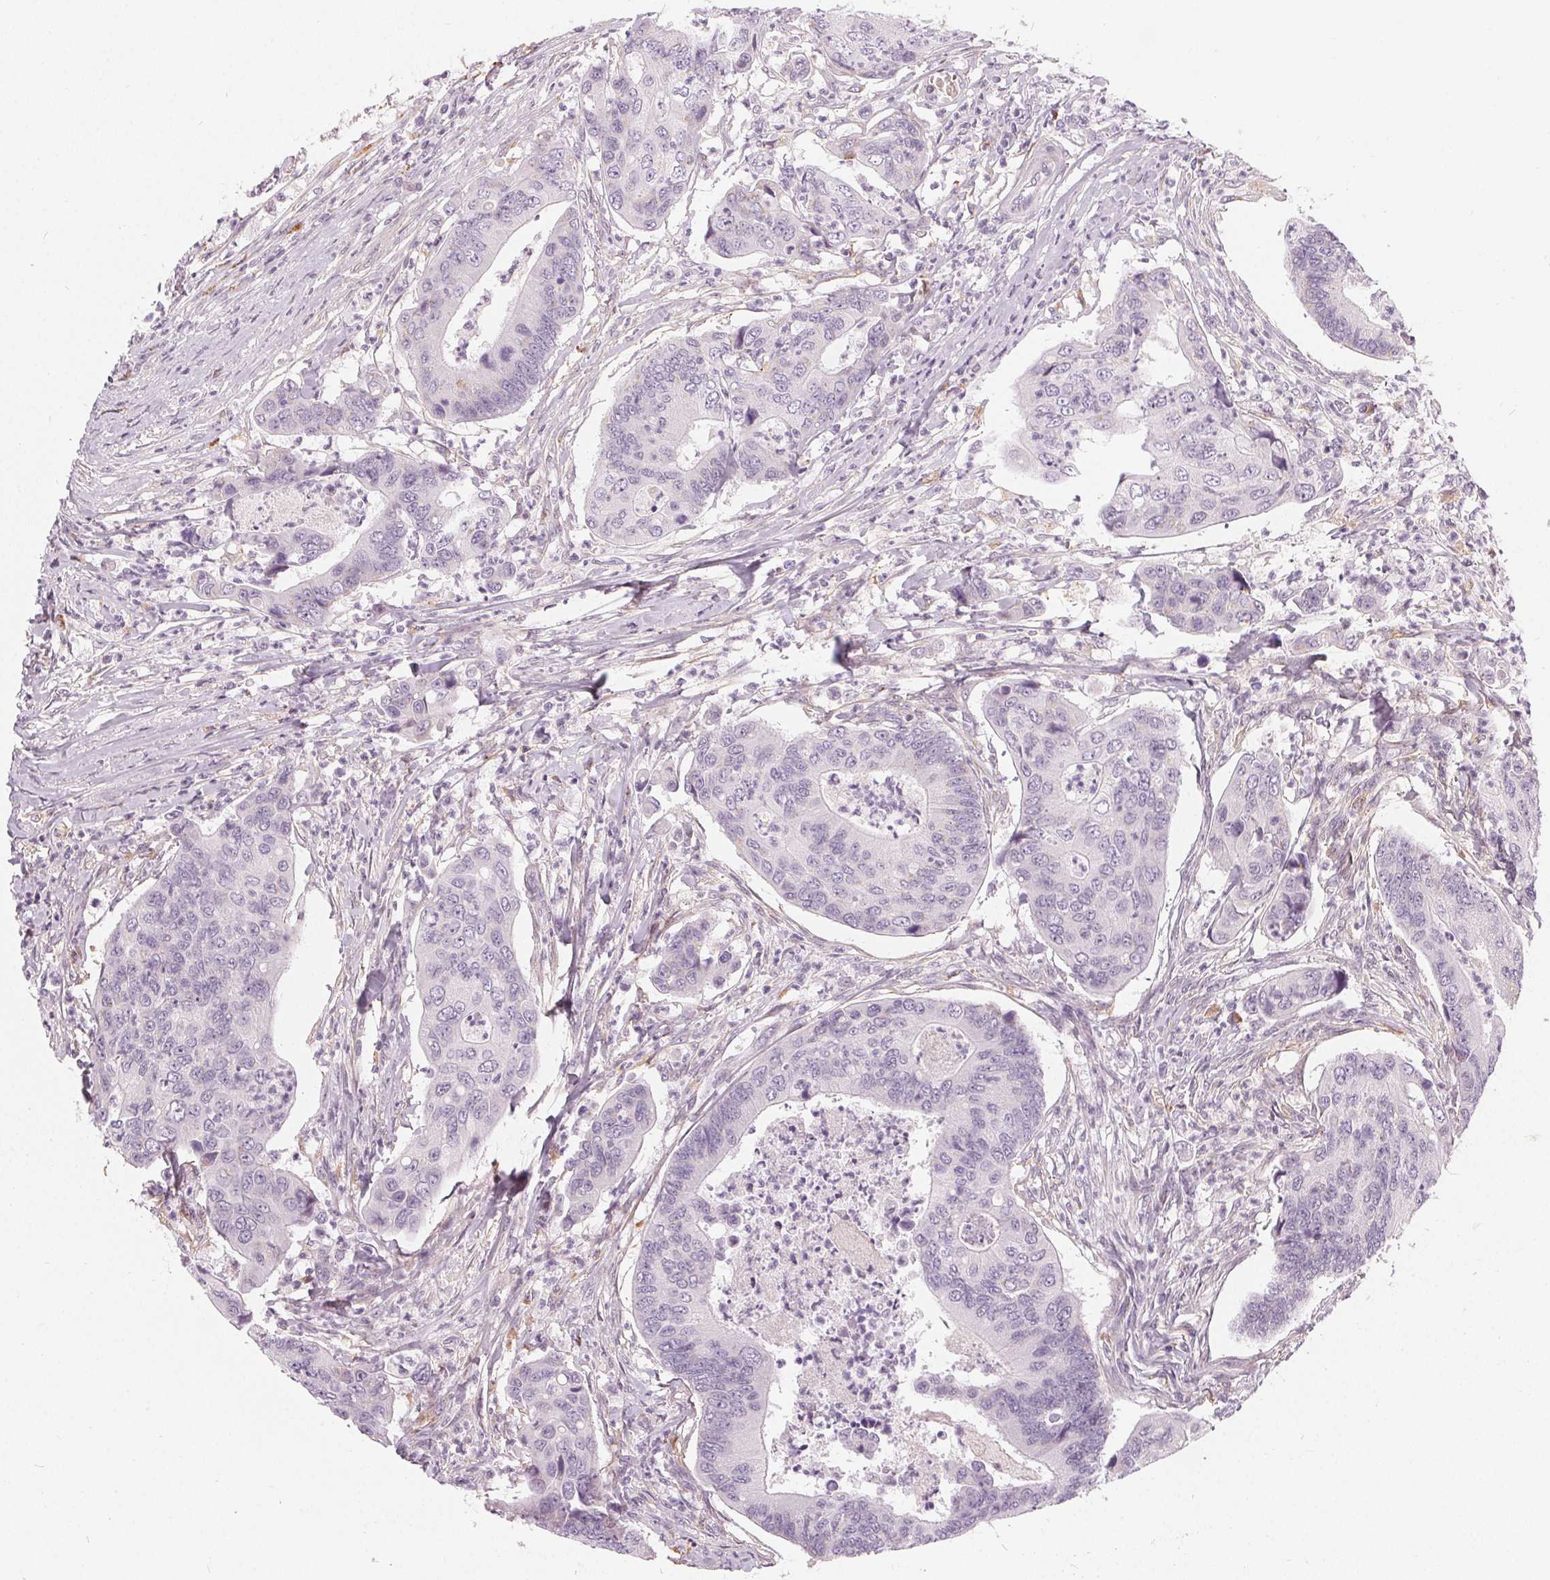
{"staining": {"intensity": "negative", "quantity": "none", "location": "none"}, "tissue": "colorectal cancer", "cell_type": "Tumor cells", "image_type": "cancer", "snomed": [{"axis": "morphology", "description": "Adenocarcinoma, NOS"}, {"axis": "topography", "description": "Colon"}], "caption": "This is an immunohistochemistry (IHC) image of human colorectal cancer. There is no positivity in tumor cells.", "gene": "HOPX", "patient": {"sex": "female", "age": 67}}